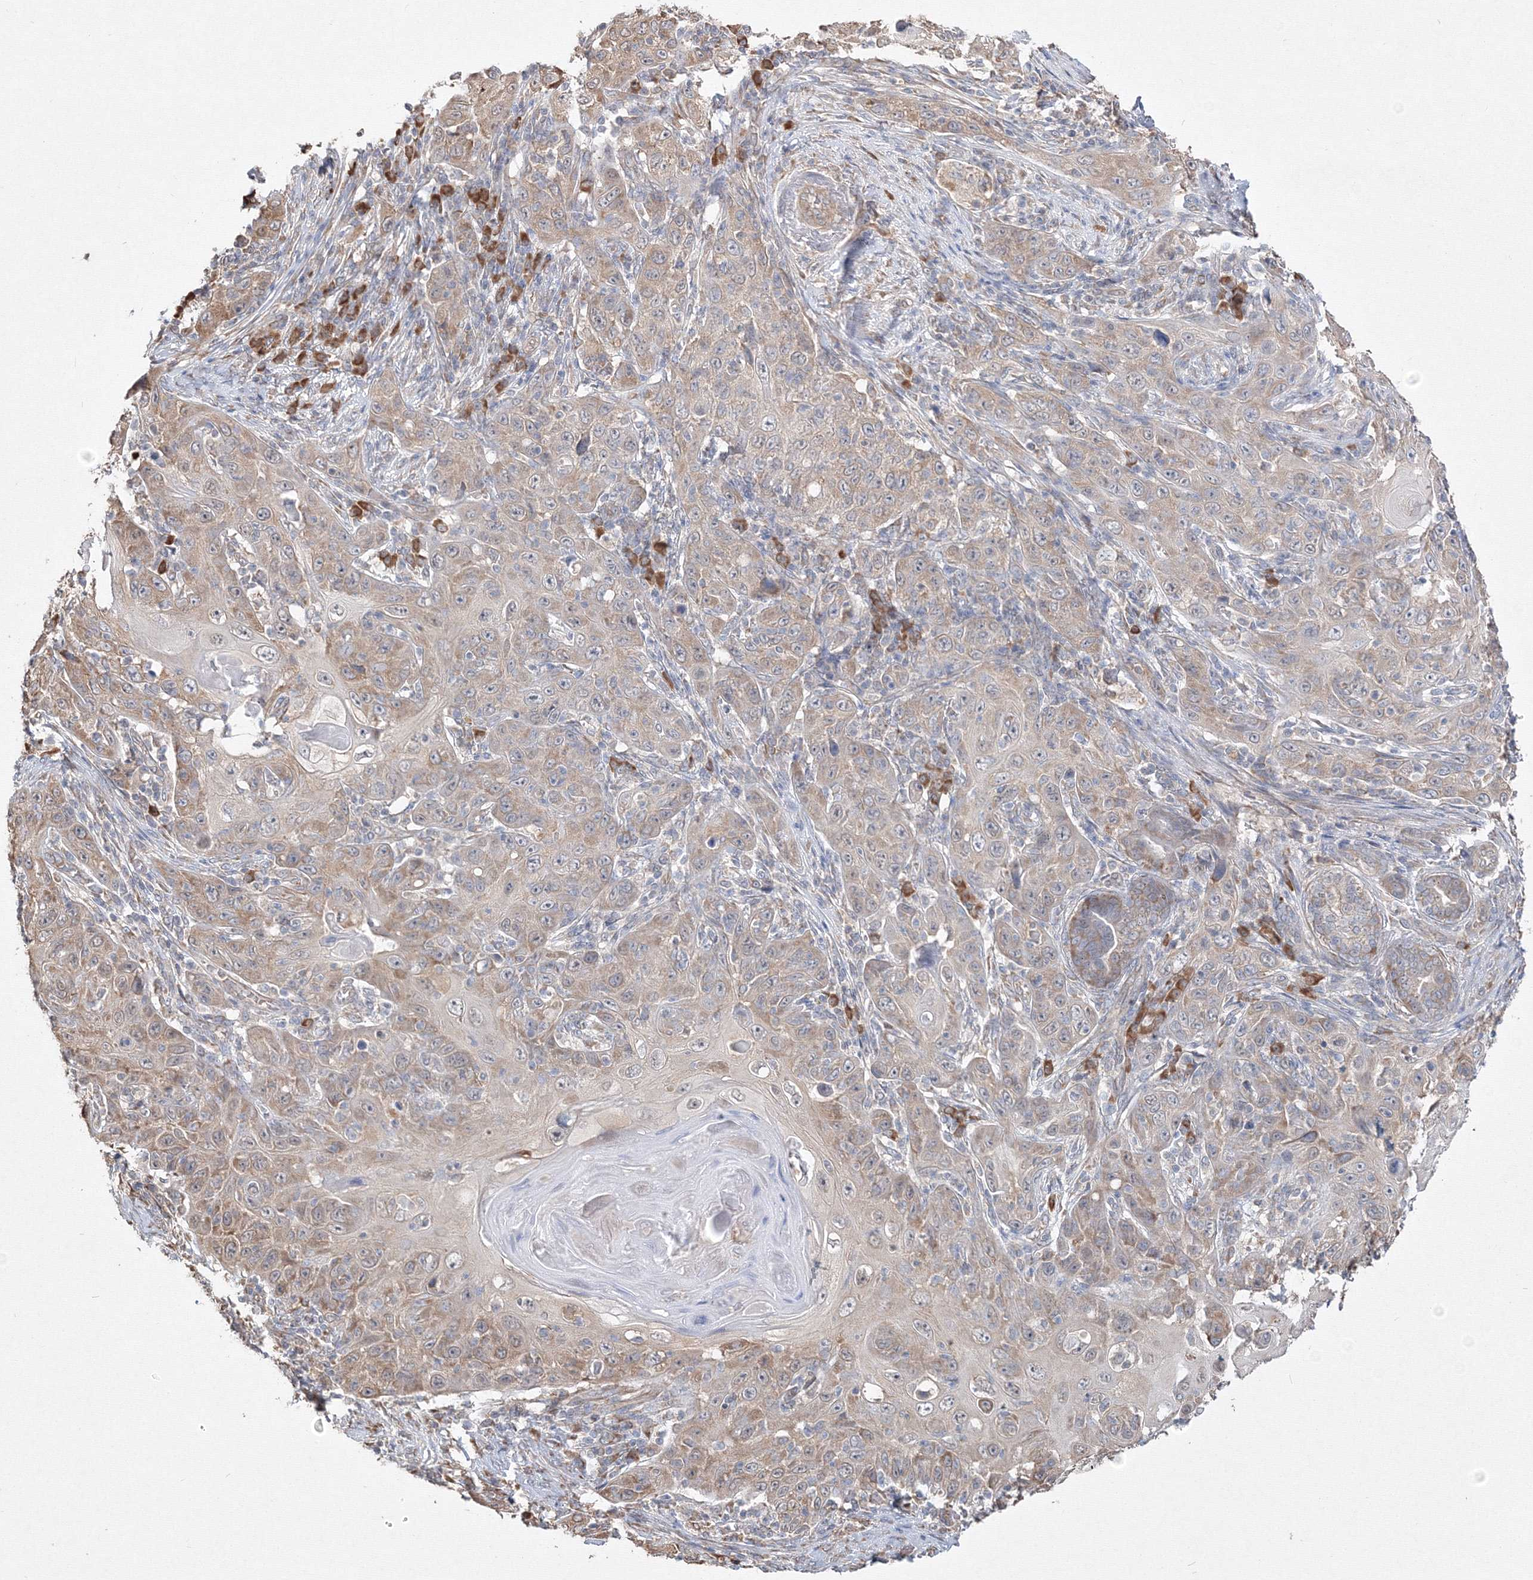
{"staining": {"intensity": "weak", "quantity": "25%-75%", "location": "cytoplasmic/membranous"}, "tissue": "skin cancer", "cell_type": "Tumor cells", "image_type": "cancer", "snomed": [{"axis": "morphology", "description": "Squamous cell carcinoma, NOS"}, {"axis": "topography", "description": "Skin"}], "caption": "This is a histology image of IHC staining of skin squamous cell carcinoma, which shows weak staining in the cytoplasmic/membranous of tumor cells.", "gene": "FBXL8", "patient": {"sex": "female", "age": 88}}